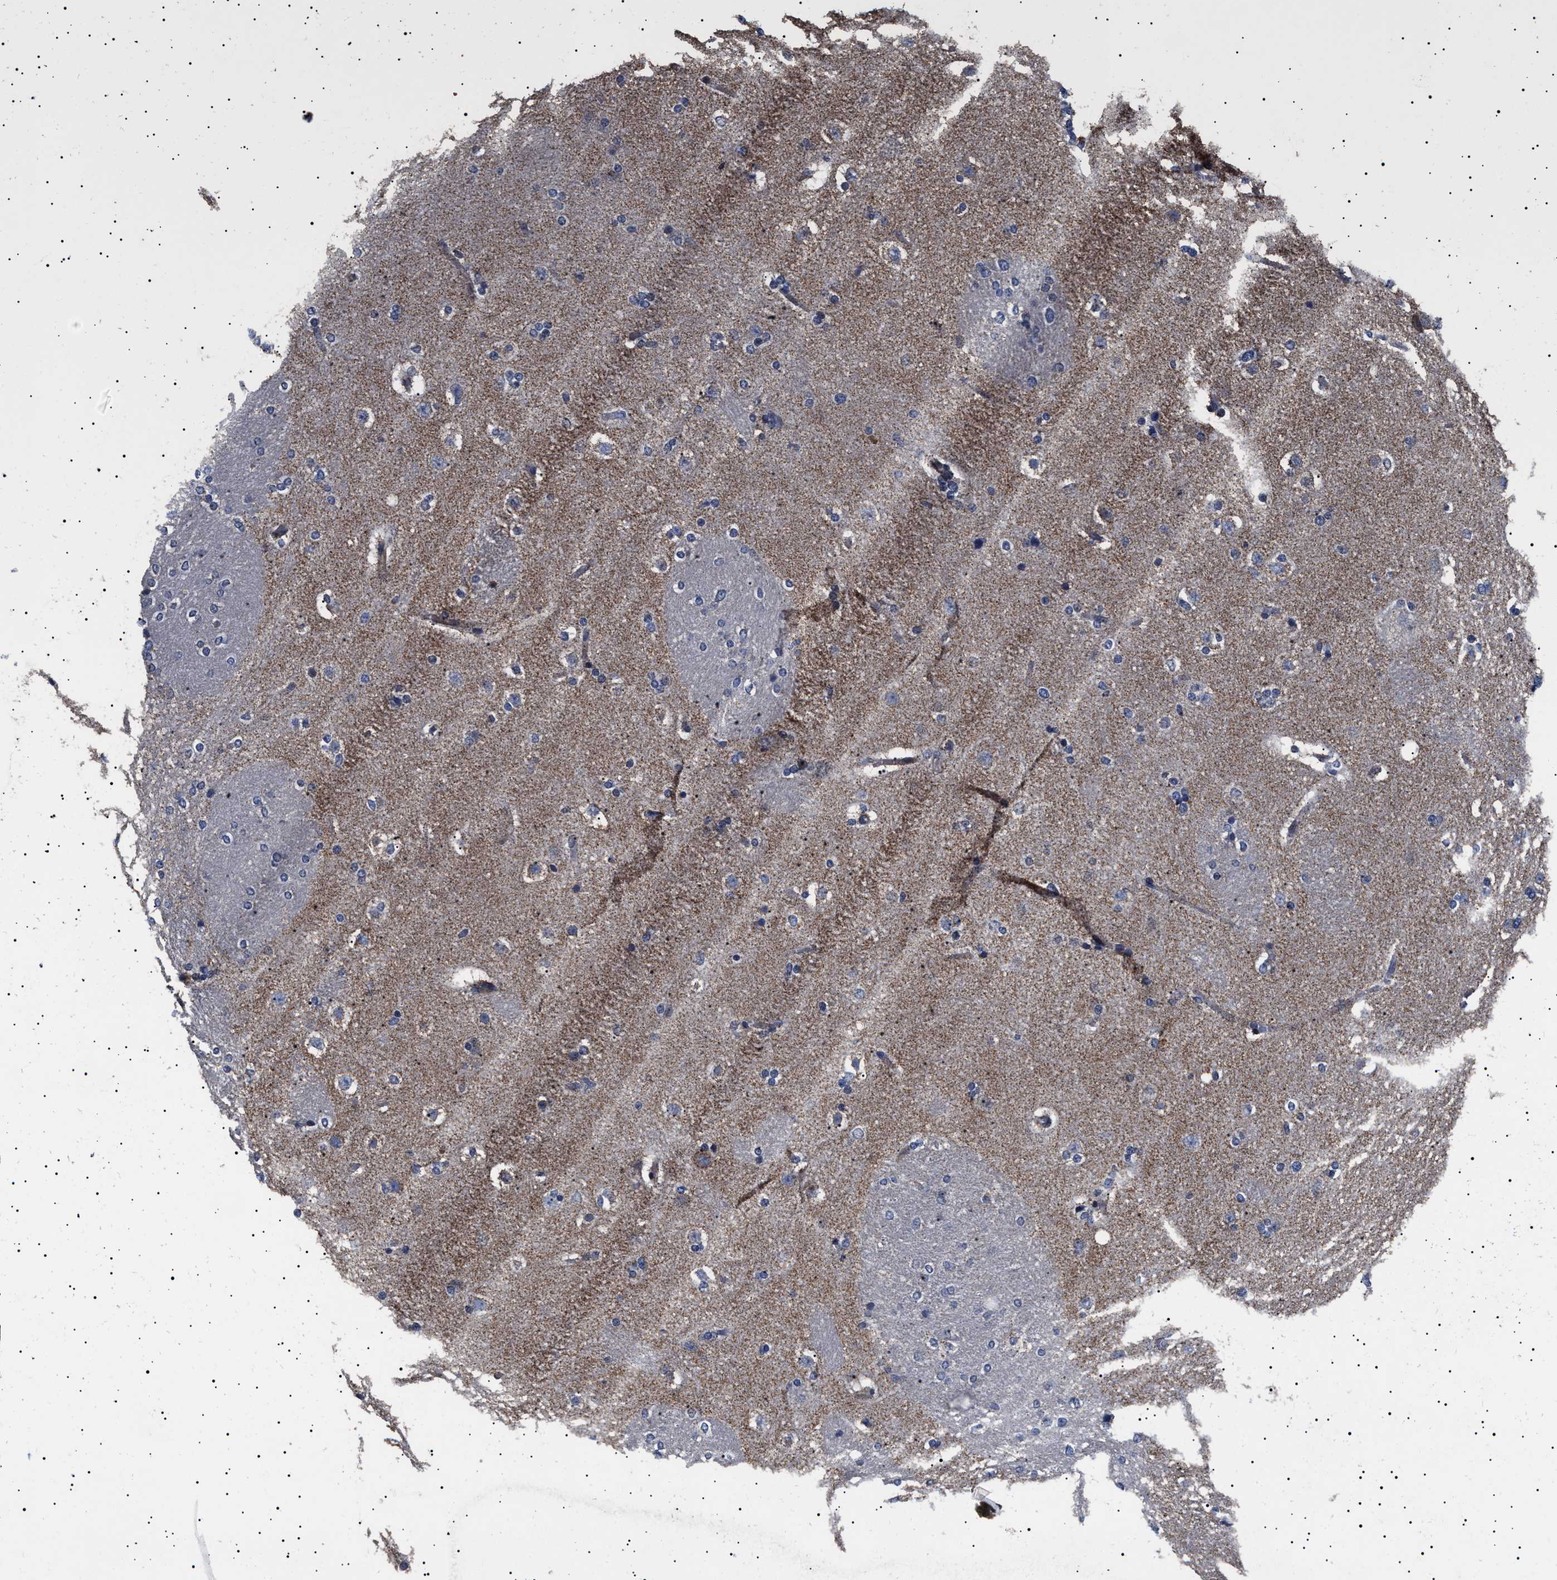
{"staining": {"intensity": "moderate", "quantity": "<25%", "location": "cytoplasmic/membranous"}, "tissue": "caudate", "cell_type": "Glial cells", "image_type": "normal", "snomed": [{"axis": "morphology", "description": "Normal tissue, NOS"}, {"axis": "topography", "description": "Lateral ventricle wall"}], "caption": "A photomicrograph showing moderate cytoplasmic/membranous positivity in approximately <25% of glial cells in benign caudate, as visualized by brown immunohistochemical staining.", "gene": "RAB34", "patient": {"sex": "female", "age": 19}}